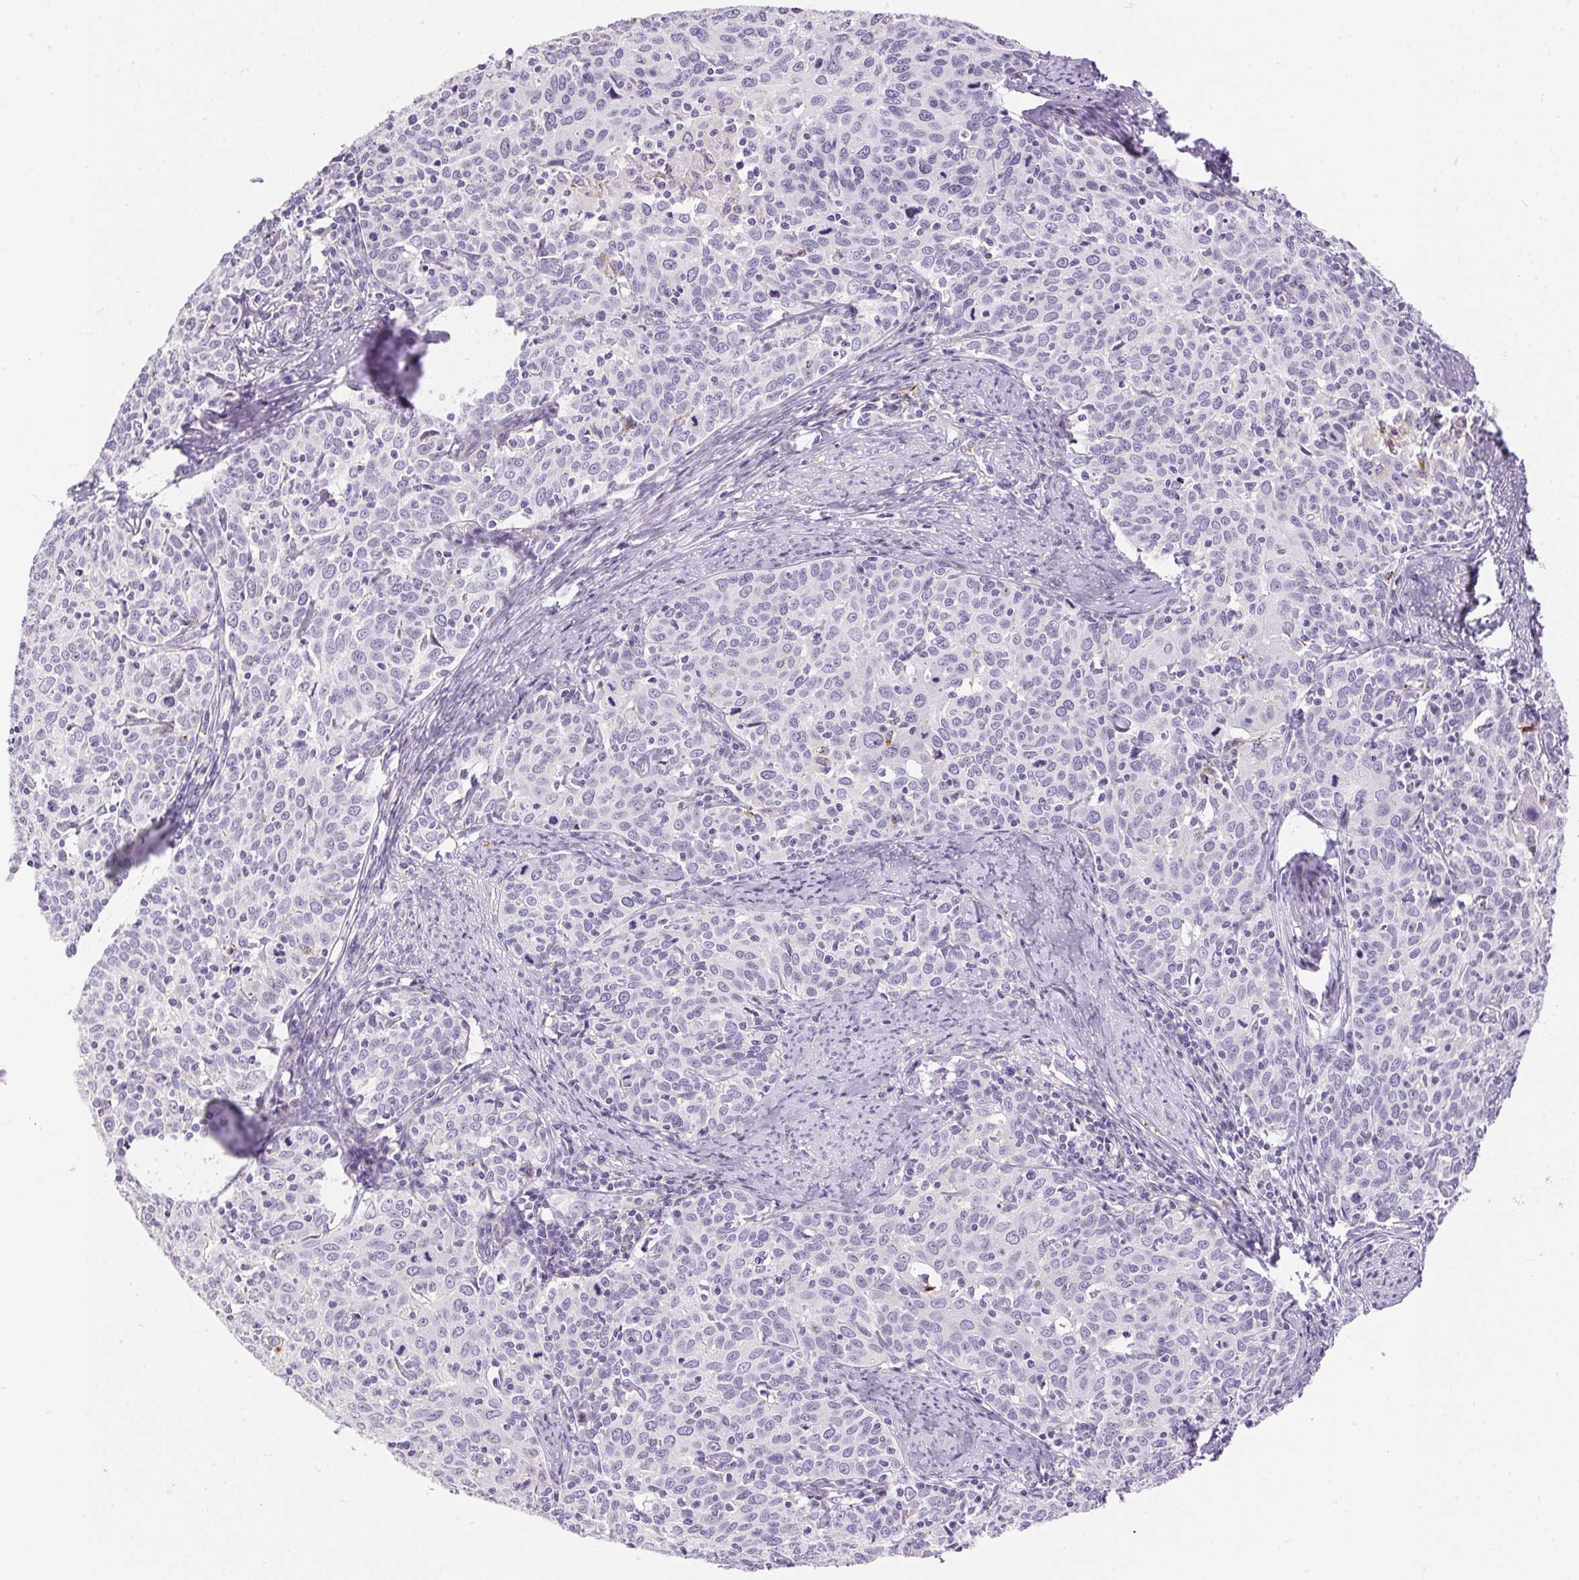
{"staining": {"intensity": "negative", "quantity": "none", "location": "none"}, "tissue": "cervical cancer", "cell_type": "Tumor cells", "image_type": "cancer", "snomed": [{"axis": "morphology", "description": "Squamous cell carcinoma, NOS"}, {"axis": "topography", "description": "Cervix"}], "caption": "Immunohistochemistry (IHC) photomicrograph of neoplastic tissue: squamous cell carcinoma (cervical) stained with DAB reveals no significant protein expression in tumor cells. (Stains: DAB immunohistochemistry with hematoxylin counter stain, Microscopy: brightfield microscopy at high magnification).", "gene": "PNLIPRP3", "patient": {"sex": "female", "age": 62}}